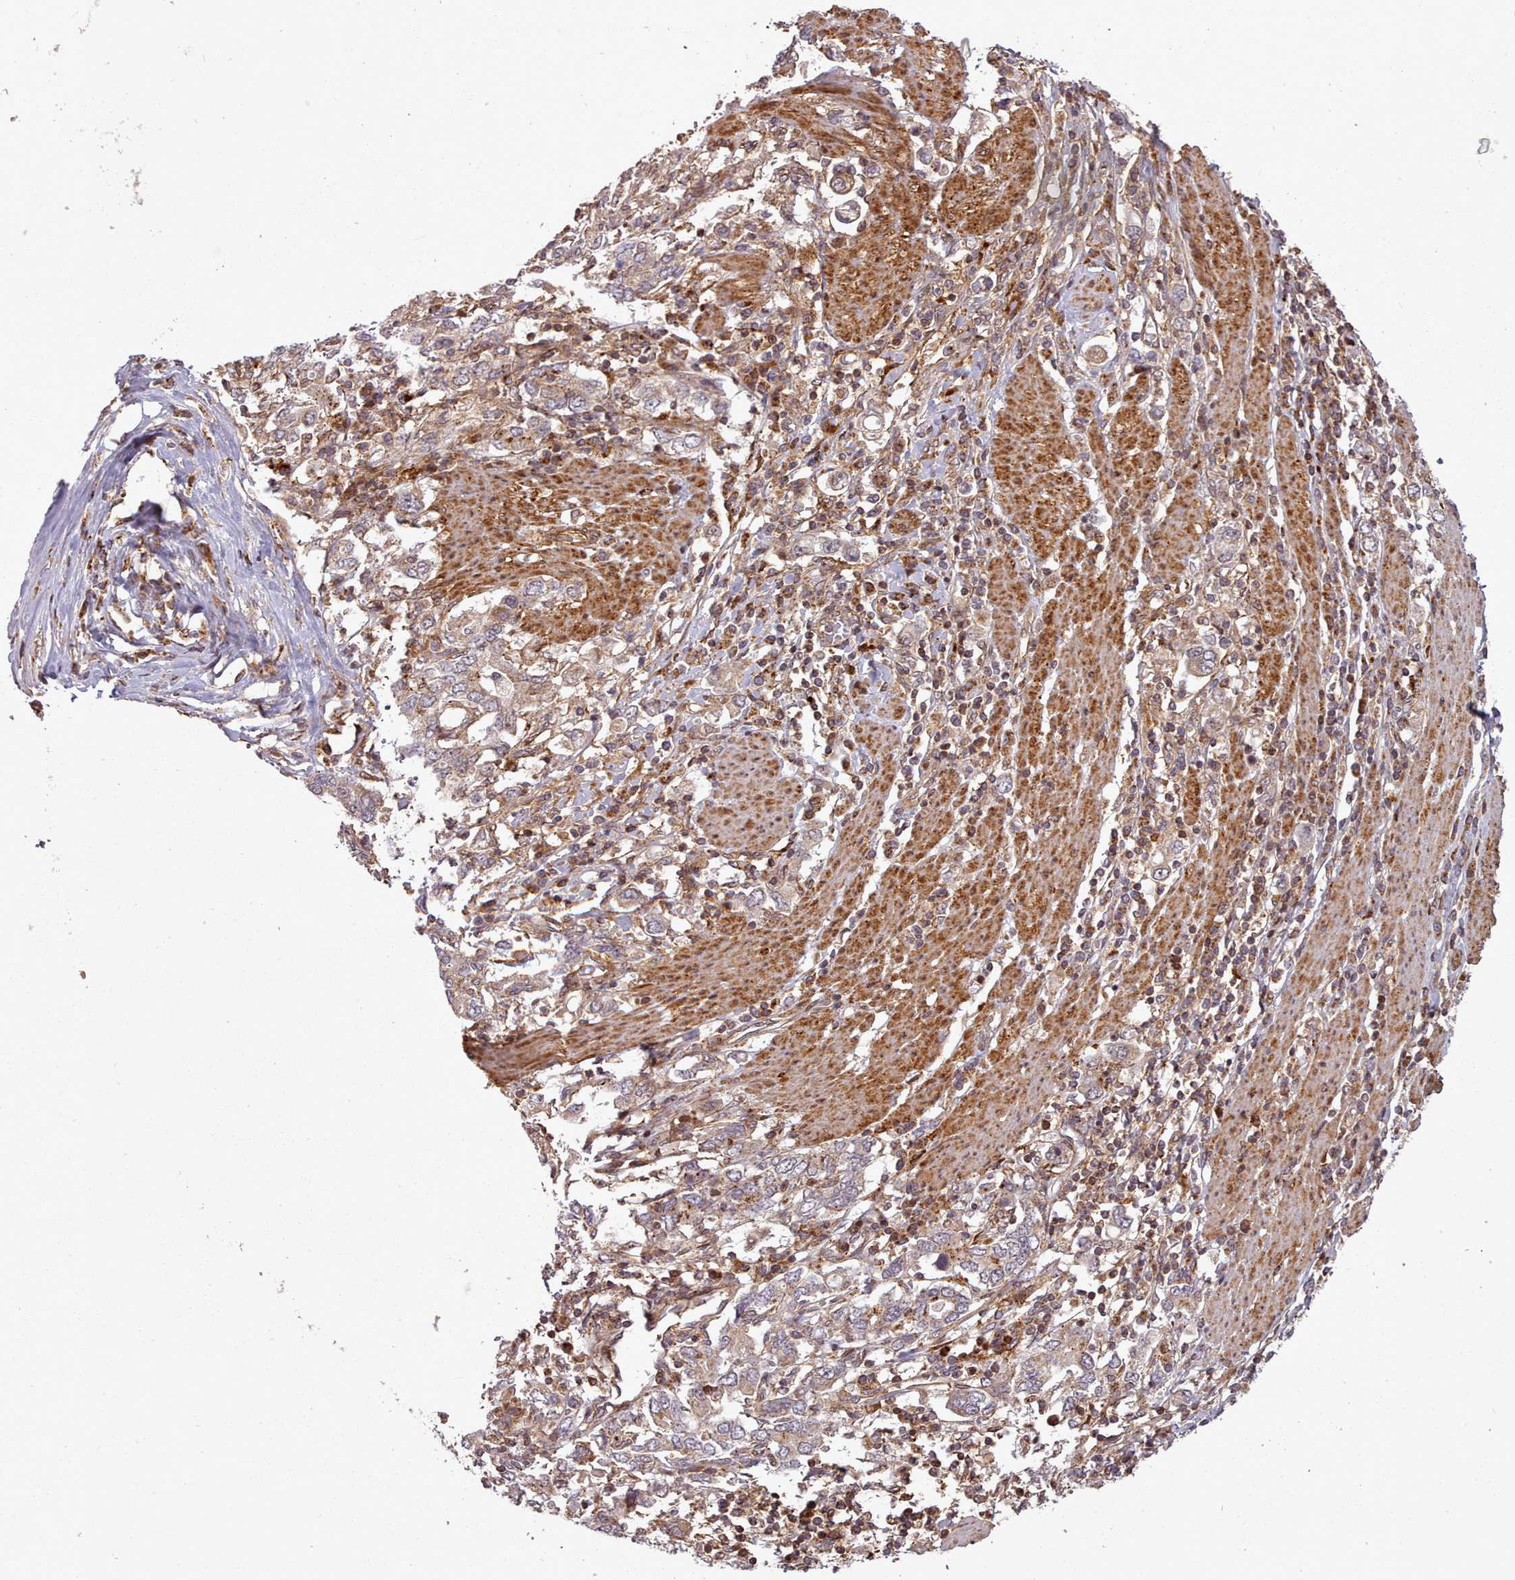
{"staining": {"intensity": "moderate", "quantity": ">75%", "location": "cytoplasmic/membranous"}, "tissue": "stomach cancer", "cell_type": "Tumor cells", "image_type": "cancer", "snomed": [{"axis": "morphology", "description": "Adenocarcinoma, NOS"}, {"axis": "topography", "description": "Stomach, upper"}, {"axis": "topography", "description": "Stomach"}], "caption": "Moderate cytoplasmic/membranous expression is seen in about >75% of tumor cells in stomach cancer.", "gene": "NLRP7", "patient": {"sex": "male", "age": 62}}